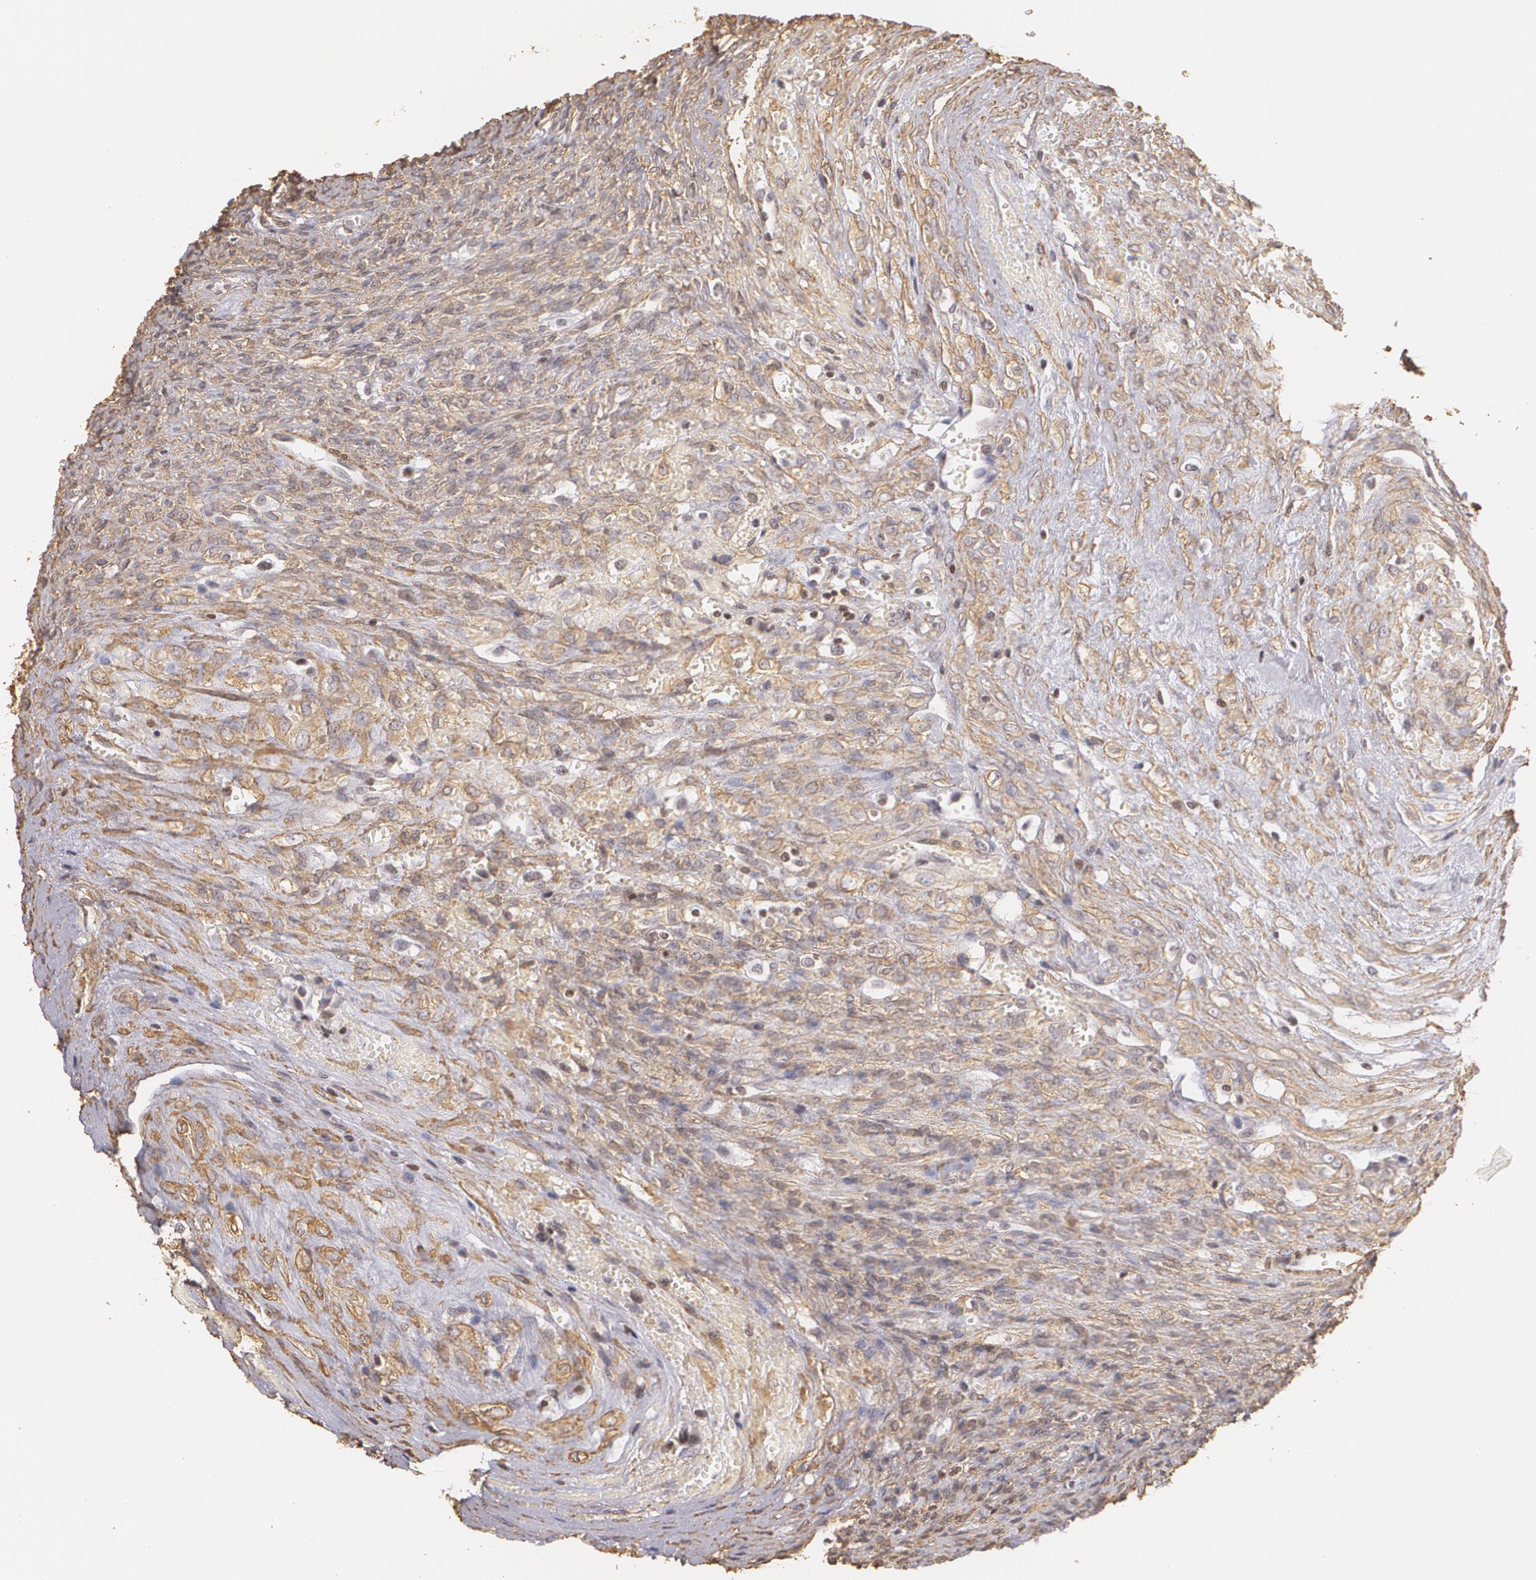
{"staining": {"intensity": "negative", "quantity": "none", "location": "none"}, "tissue": "ovary", "cell_type": "Follicle cells", "image_type": "normal", "snomed": [{"axis": "morphology", "description": "Normal tissue, NOS"}, {"axis": "topography", "description": "Ovary"}], "caption": "This is a image of immunohistochemistry (IHC) staining of benign ovary, which shows no expression in follicle cells.", "gene": "VAMP1", "patient": {"sex": "female", "age": 56}}